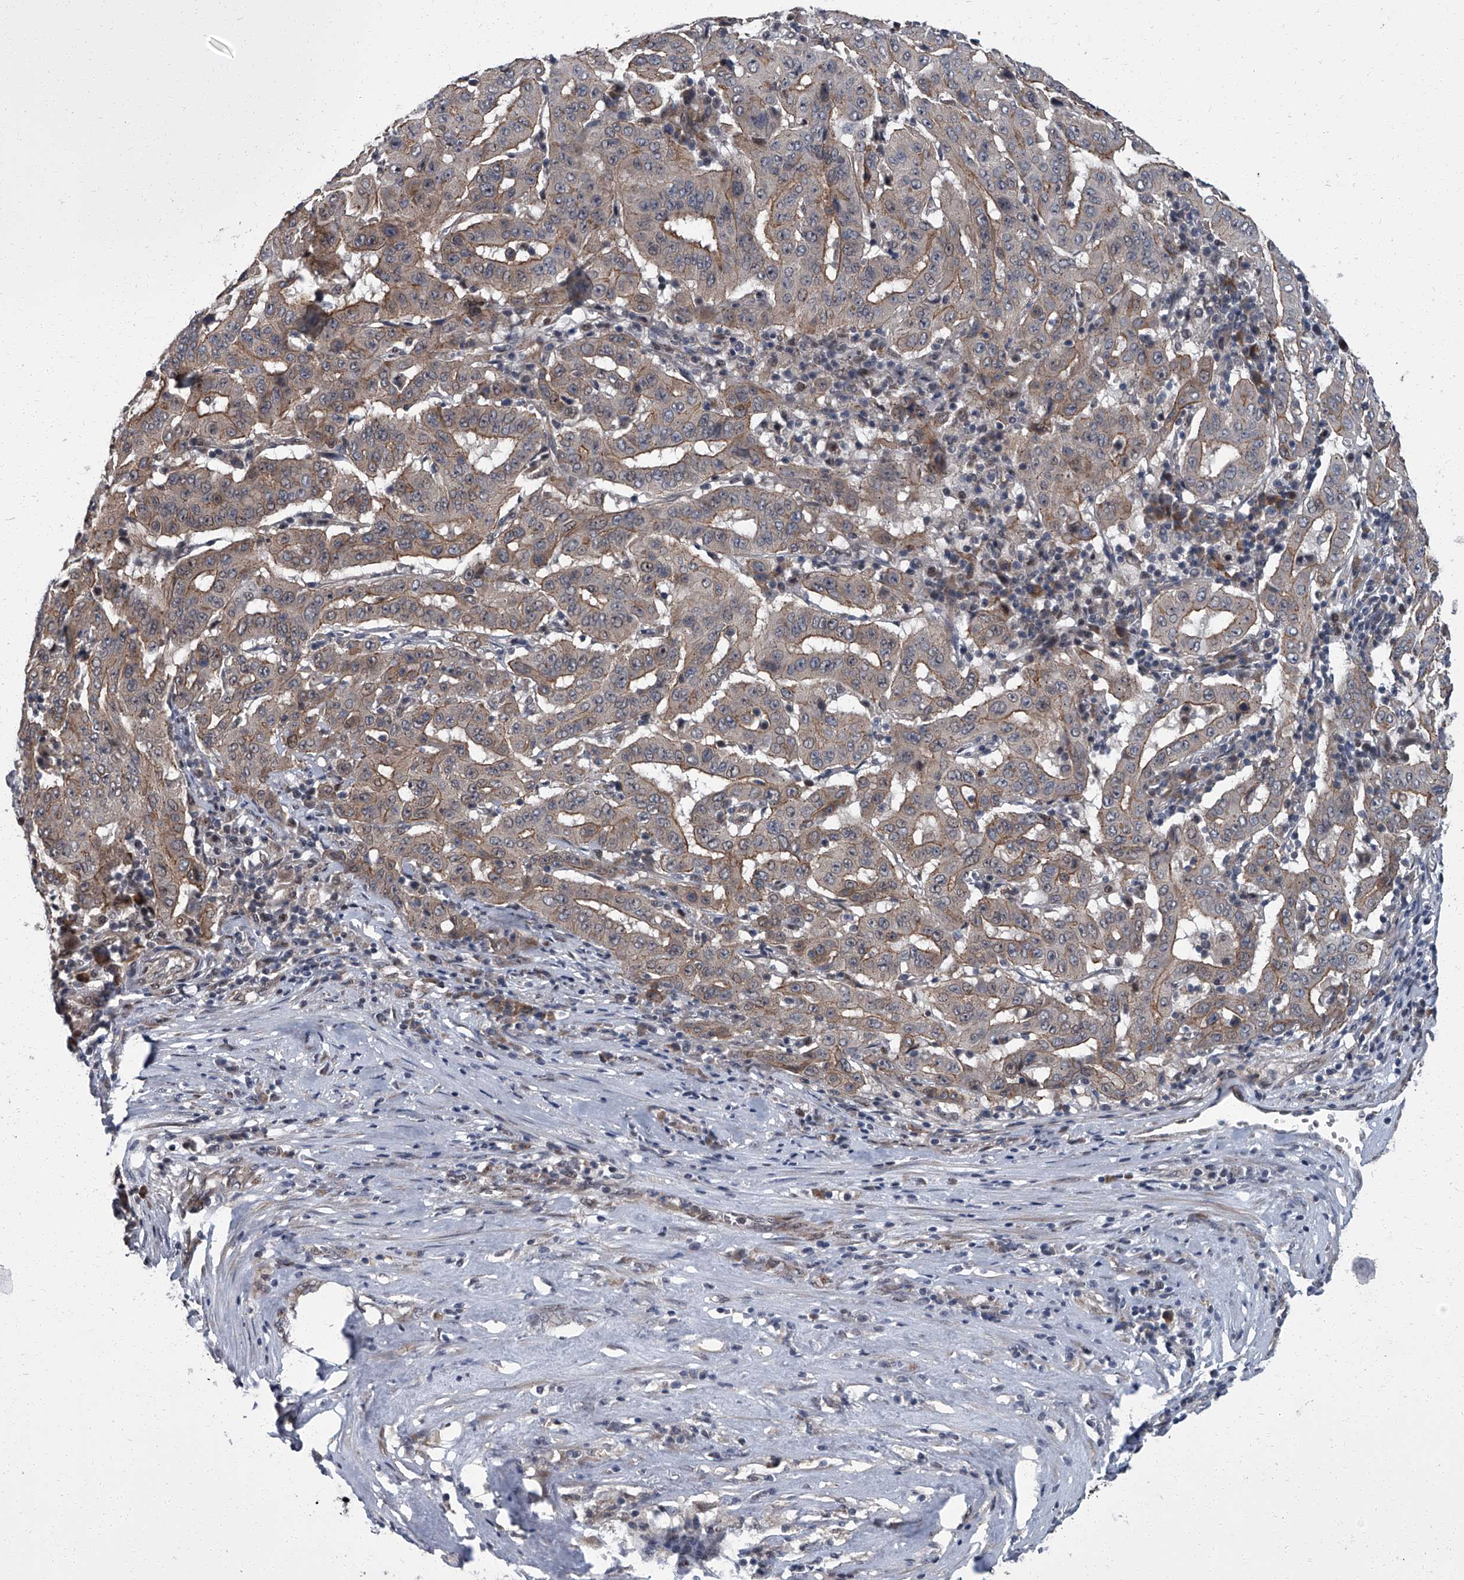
{"staining": {"intensity": "moderate", "quantity": ">75%", "location": "cytoplasmic/membranous"}, "tissue": "pancreatic cancer", "cell_type": "Tumor cells", "image_type": "cancer", "snomed": [{"axis": "morphology", "description": "Adenocarcinoma, NOS"}, {"axis": "topography", "description": "Pancreas"}], "caption": "Adenocarcinoma (pancreatic) was stained to show a protein in brown. There is medium levels of moderate cytoplasmic/membranous expression in about >75% of tumor cells. The staining was performed using DAB to visualize the protein expression in brown, while the nuclei were stained in blue with hematoxylin (Magnification: 20x).", "gene": "ZNF274", "patient": {"sex": "male", "age": 63}}